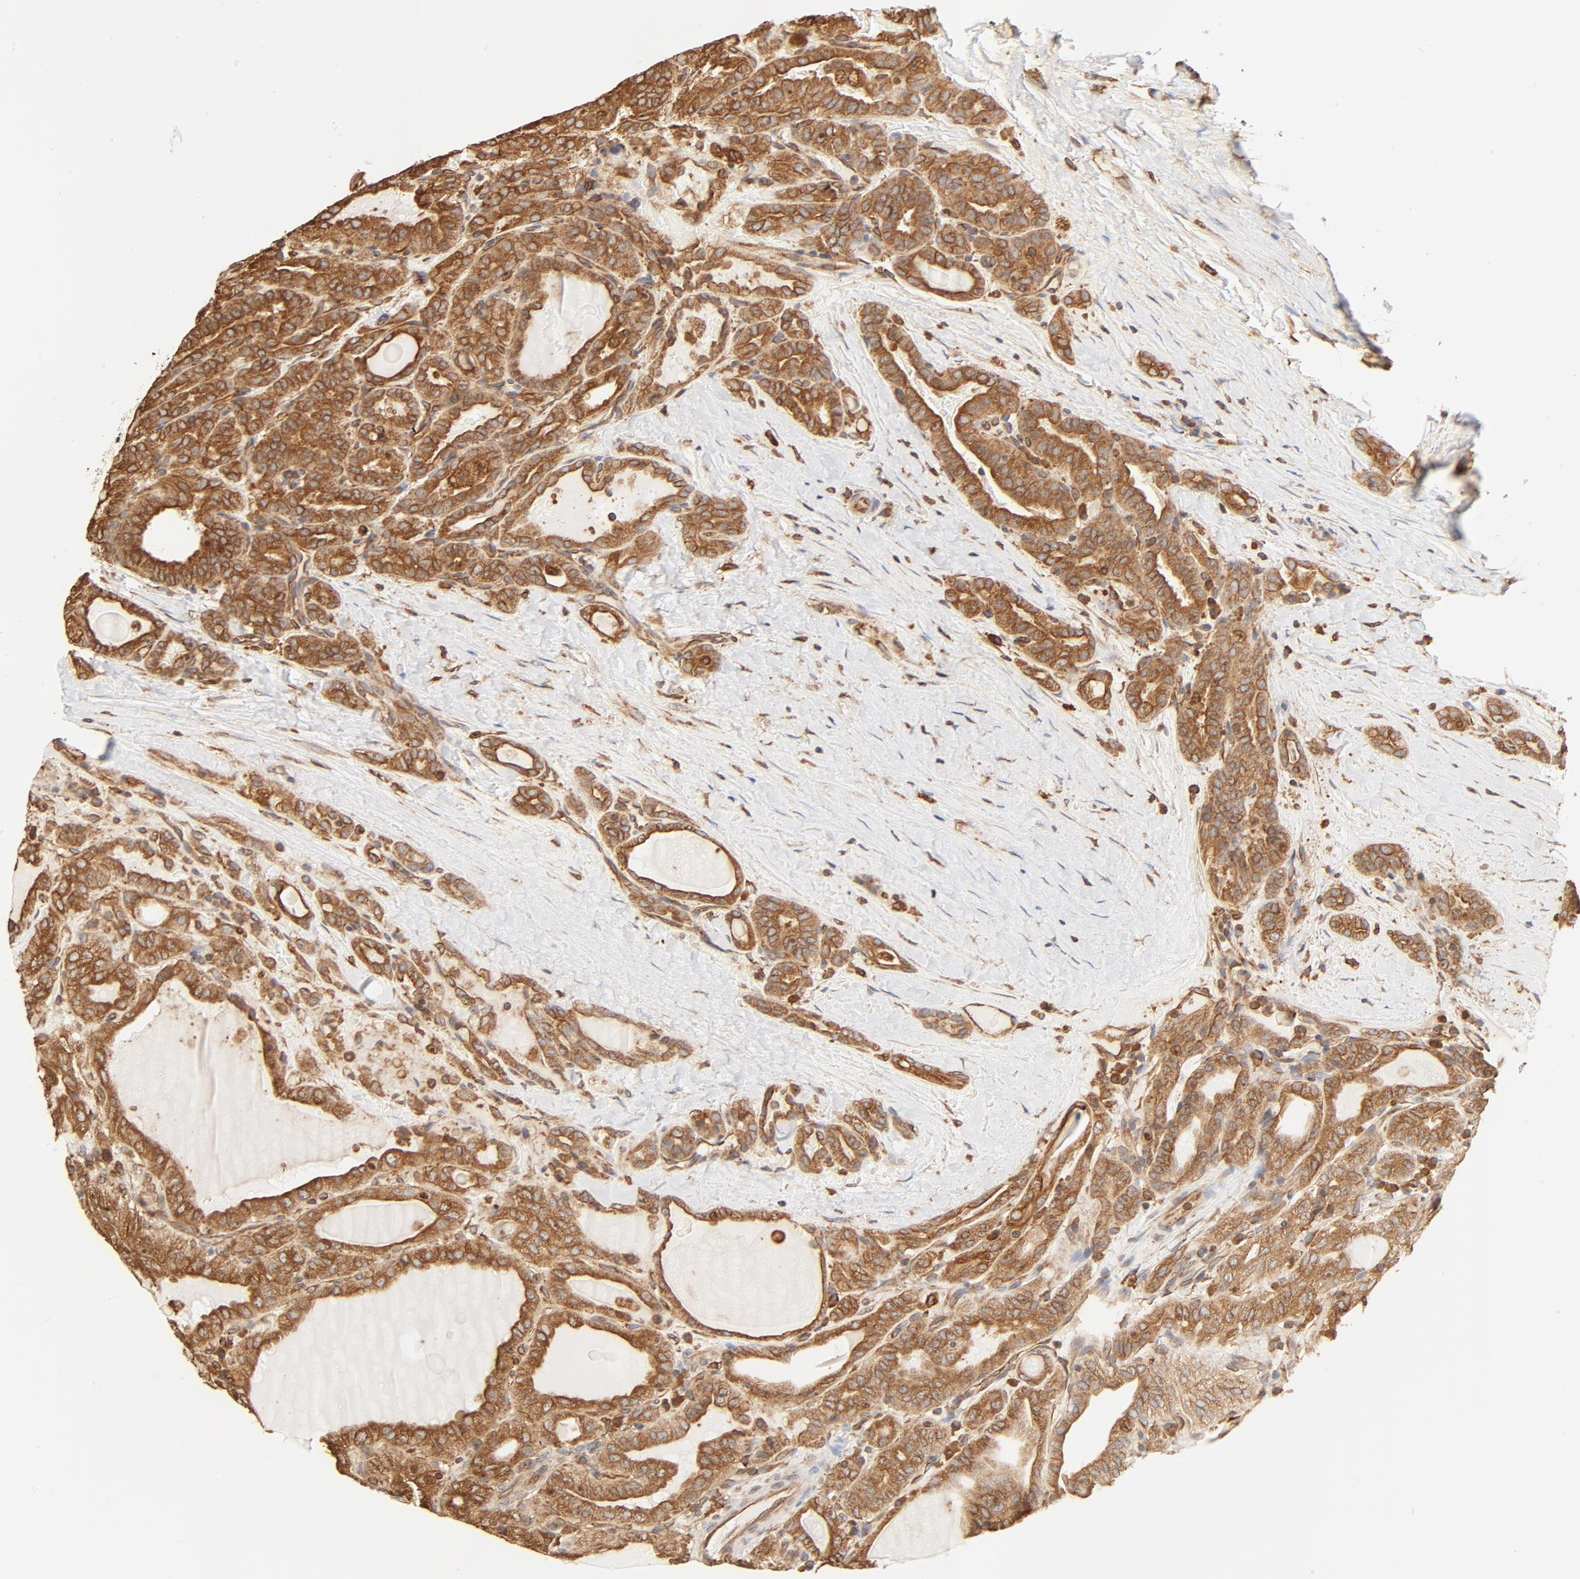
{"staining": {"intensity": "moderate", "quantity": ">75%", "location": "cytoplasmic/membranous"}, "tissue": "thyroid cancer", "cell_type": "Tumor cells", "image_type": "cancer", "snomed": [{"axis": "morphology", "description": "Papillary adenocarcinoma, NOS"}, {"axis": "topography", "description": "Thyroid gland"}], "caption": "Thyroid cancer was stained to show a protein in brown. There is medium levels of moderate cytoplasmic/membranous staining in about >75% of tumor cells. The protein is stained brown, and the nuclei are stained in blue (DAB IHC with brightfield microscopy, high magnification).", "gene": "BCAP31", "patient": {"sex": "male", "age": 77}}